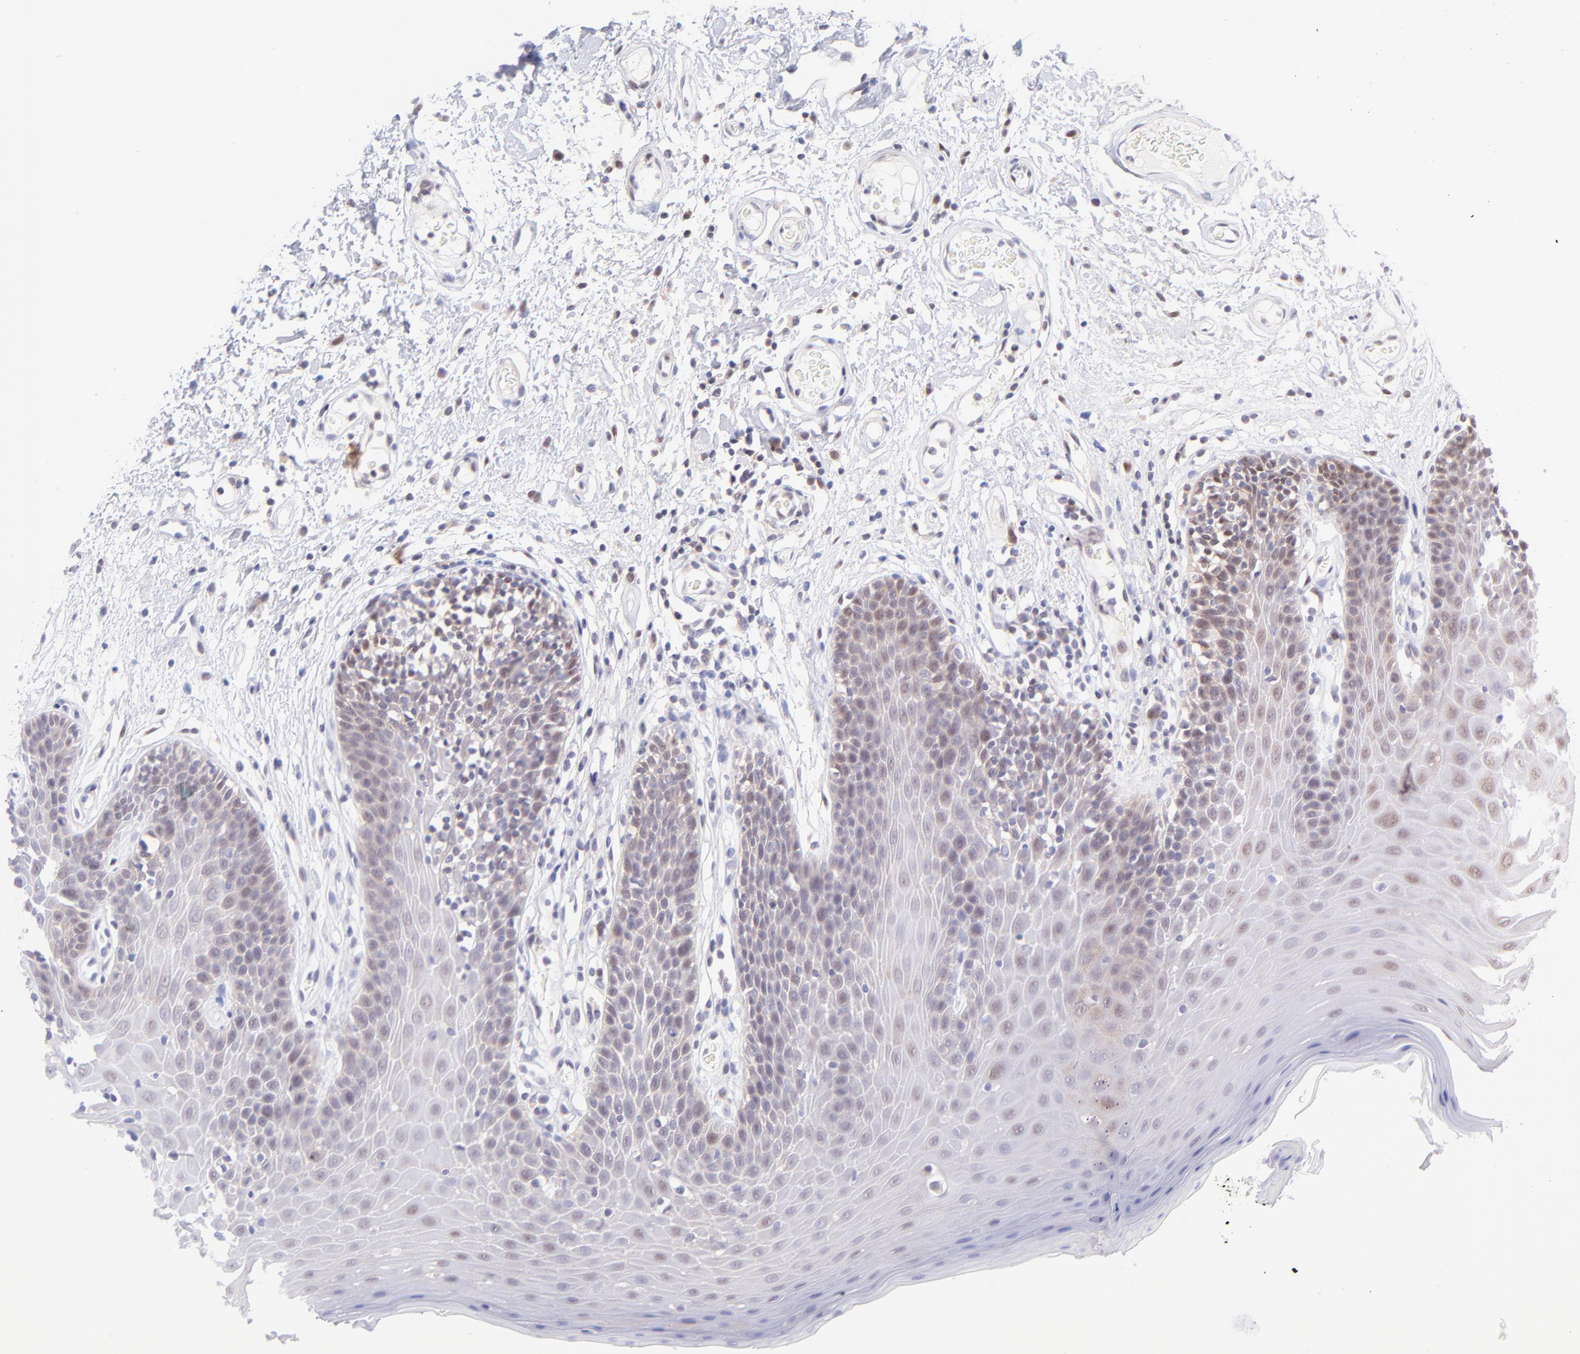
{"staining": {"intensity": "weak", "quantity": "25%-75%", "location": "nuclear"}, "tissue": "oral mucosa", "cell_type": "Squamous epithelial cells", "image_type": "normal", "snomed": [{"axis": "morphology", "description": "Normal tissue, NOS"}, {"axis": "morphology", "description": "Squamous cell carcinoma, NOS"}, {"axis": "topography", "description": "Skeletal muscle"}, {"axis": "topography", "description": "Oral tissue"}, {"axis": "topography", "description": "Head-Neck"}], "caption": "IHC of benign human oral mucosa exhibits low levels of weak nuclear staining in about 25%-75% of squamous epithelial cells. (DAB IHC, brown staining for protein, blue staining for nuclei).", "gene": "PBDC1", "patient": {"sex": "male", "age": 71}}